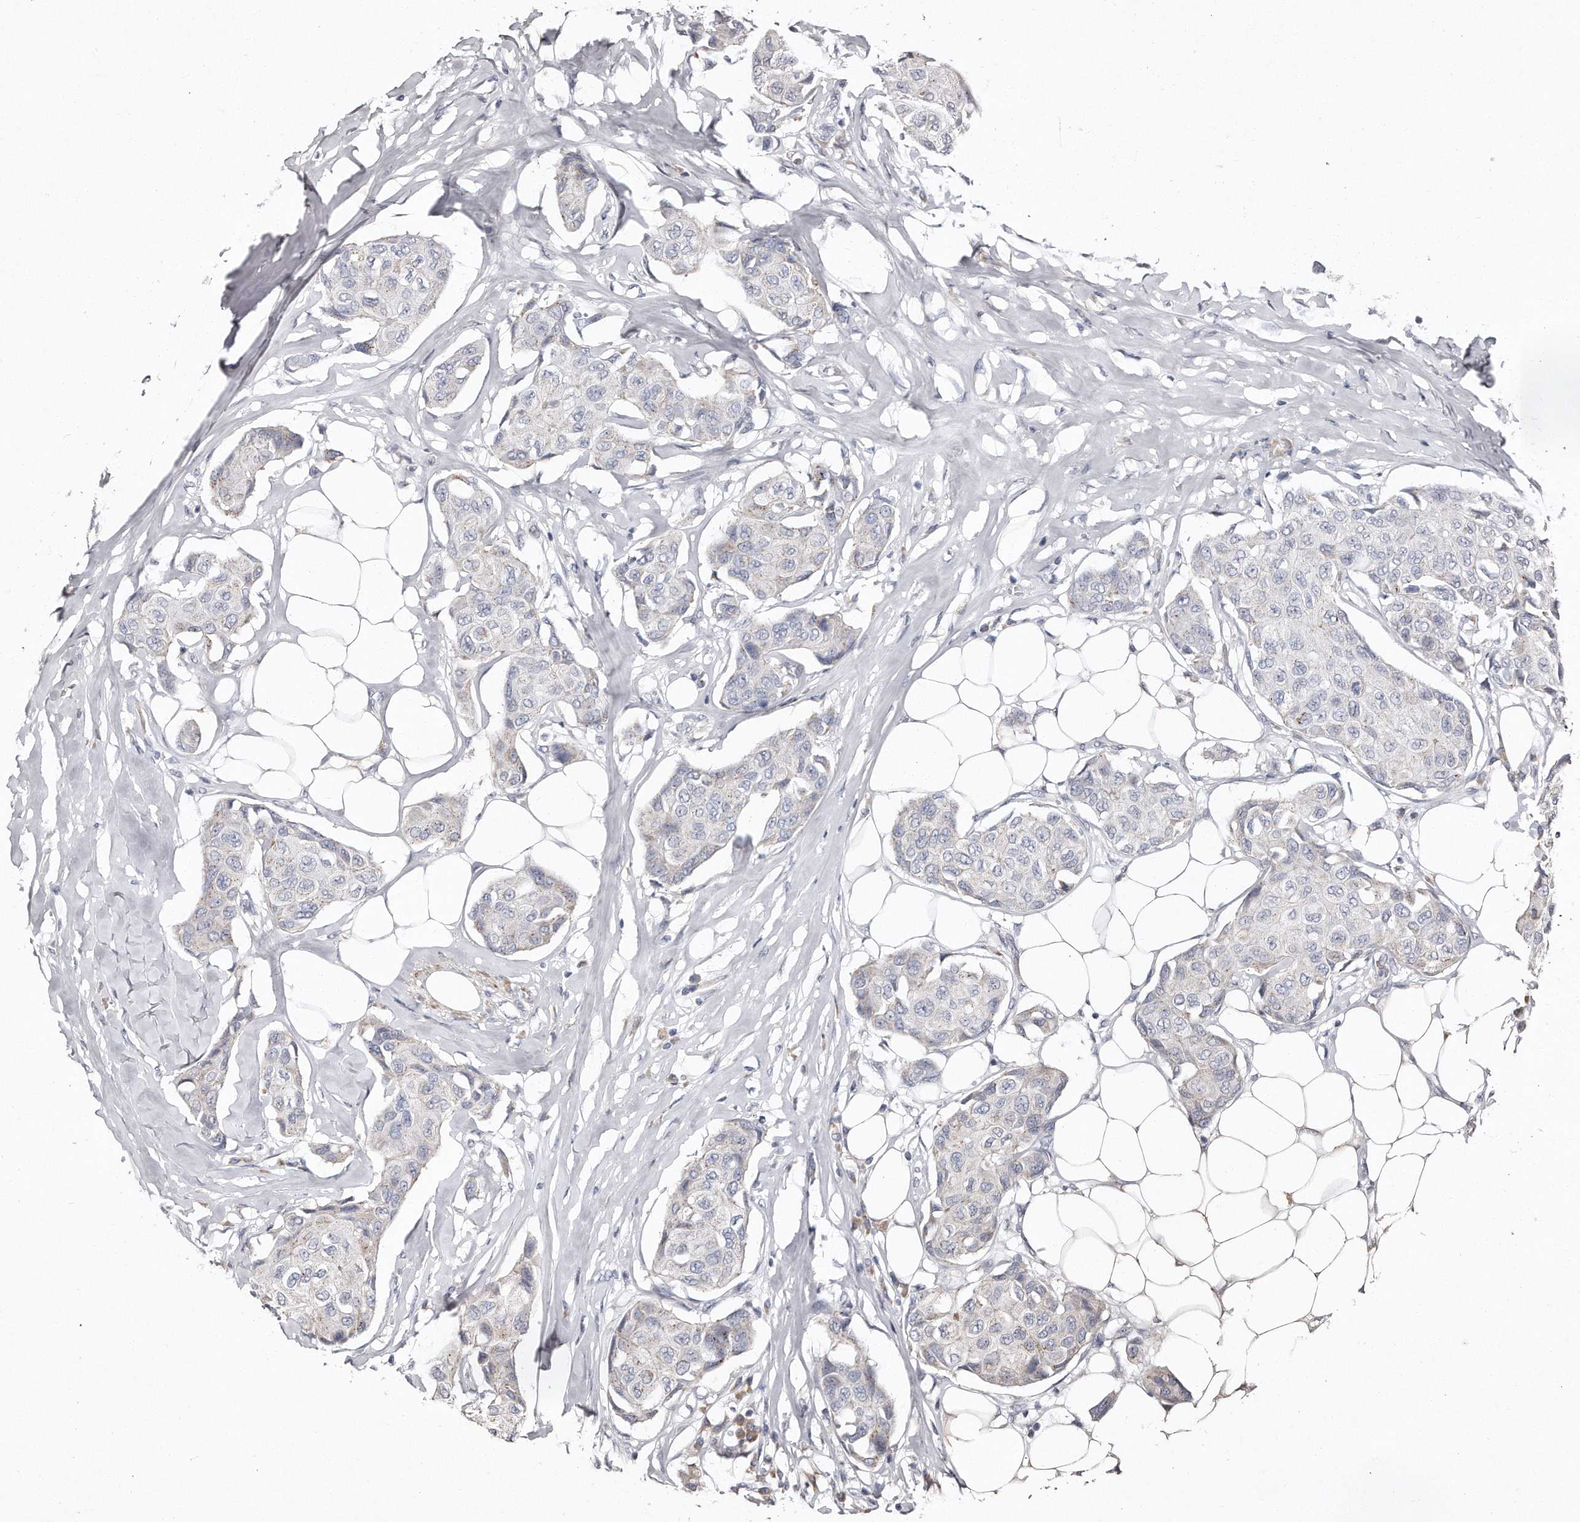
{"staining": {"intensity": "negative", "quantity": "none", "location": "none"}, "tissue": "breast cancer", "cell_type": "Tumor cells", "image_type": "cancer", "snomed": [{"axis": "morphology", "description": "Duct carcinoma"}, {"axis": "topography", "description": "Breast"}], "caption": "Immunohistochemistry image of infiltrating ductal carcinoma (breast) stained for a protein (brown), which demonstrates no positivity in tumor cells.", "gene": "TECR", "patient": {"sex": "female", "age": 80}}